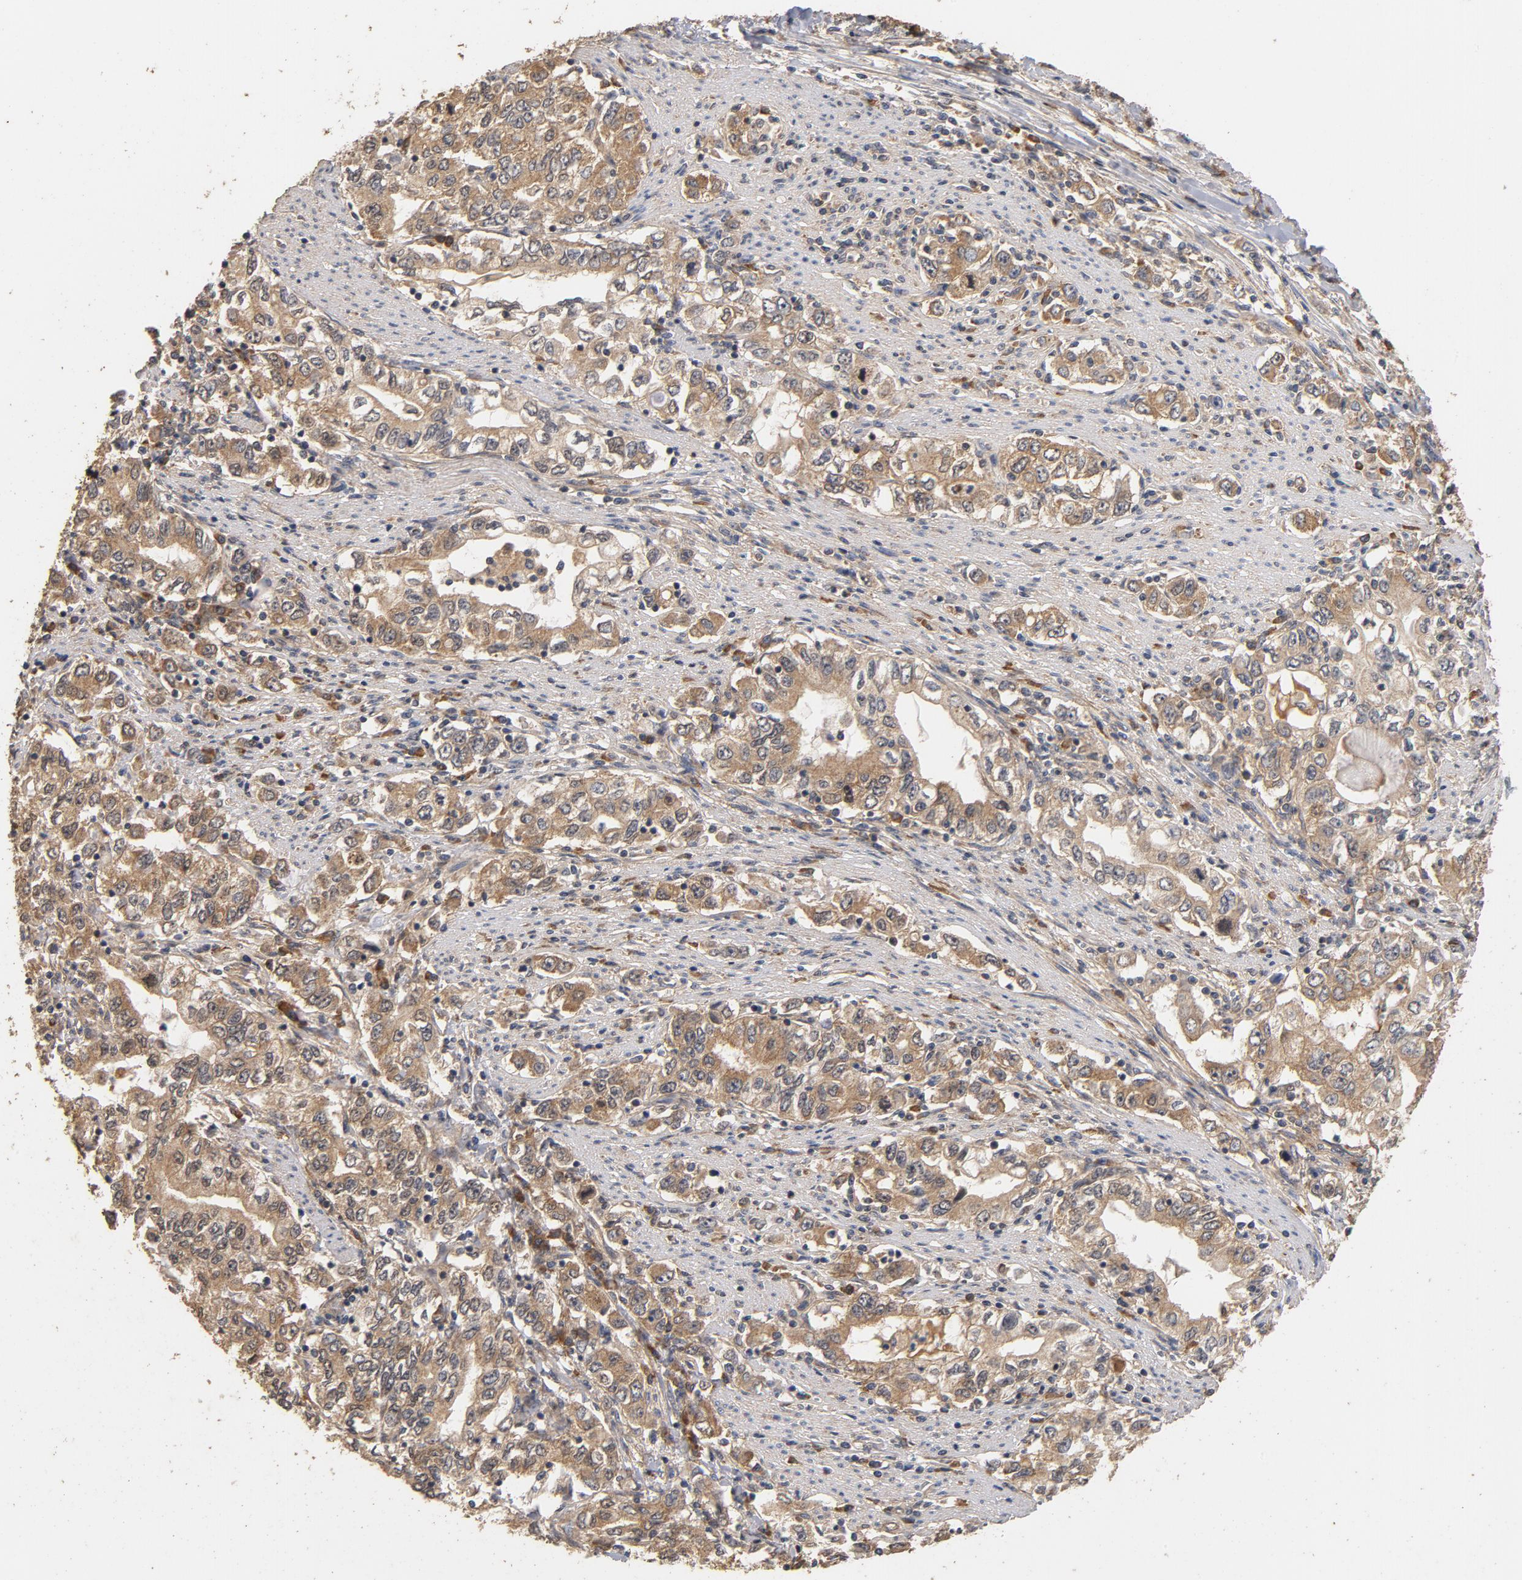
{"staining": {"intensity": "moderate", "quantity": ">75%", "location": "cytoplasmic/membranous"}, "tissue": "stomach cancer", "cell_type": "Tumor cells", "image_type": "cancer", "snomed": [{"axis": "morphology", "description": "Adenocarcinoma, NOS"}, {"axis": "topography", "description": "Stomach, lower"}], "caption": "Immunohistochemistry staining of stomach cancer, which reveals medium levels of moderate cytoplasmic/membranous expression in approximately >75% of tumor cells indicating moderate cytoplasmic/membranous protein positivity. The staining was performed using DAB (brown) for protein detection and nuclei were counterstained in hematoxylin (blue).", "gene": "DDX6", "patient": {"sex": "female", "age": 72}}